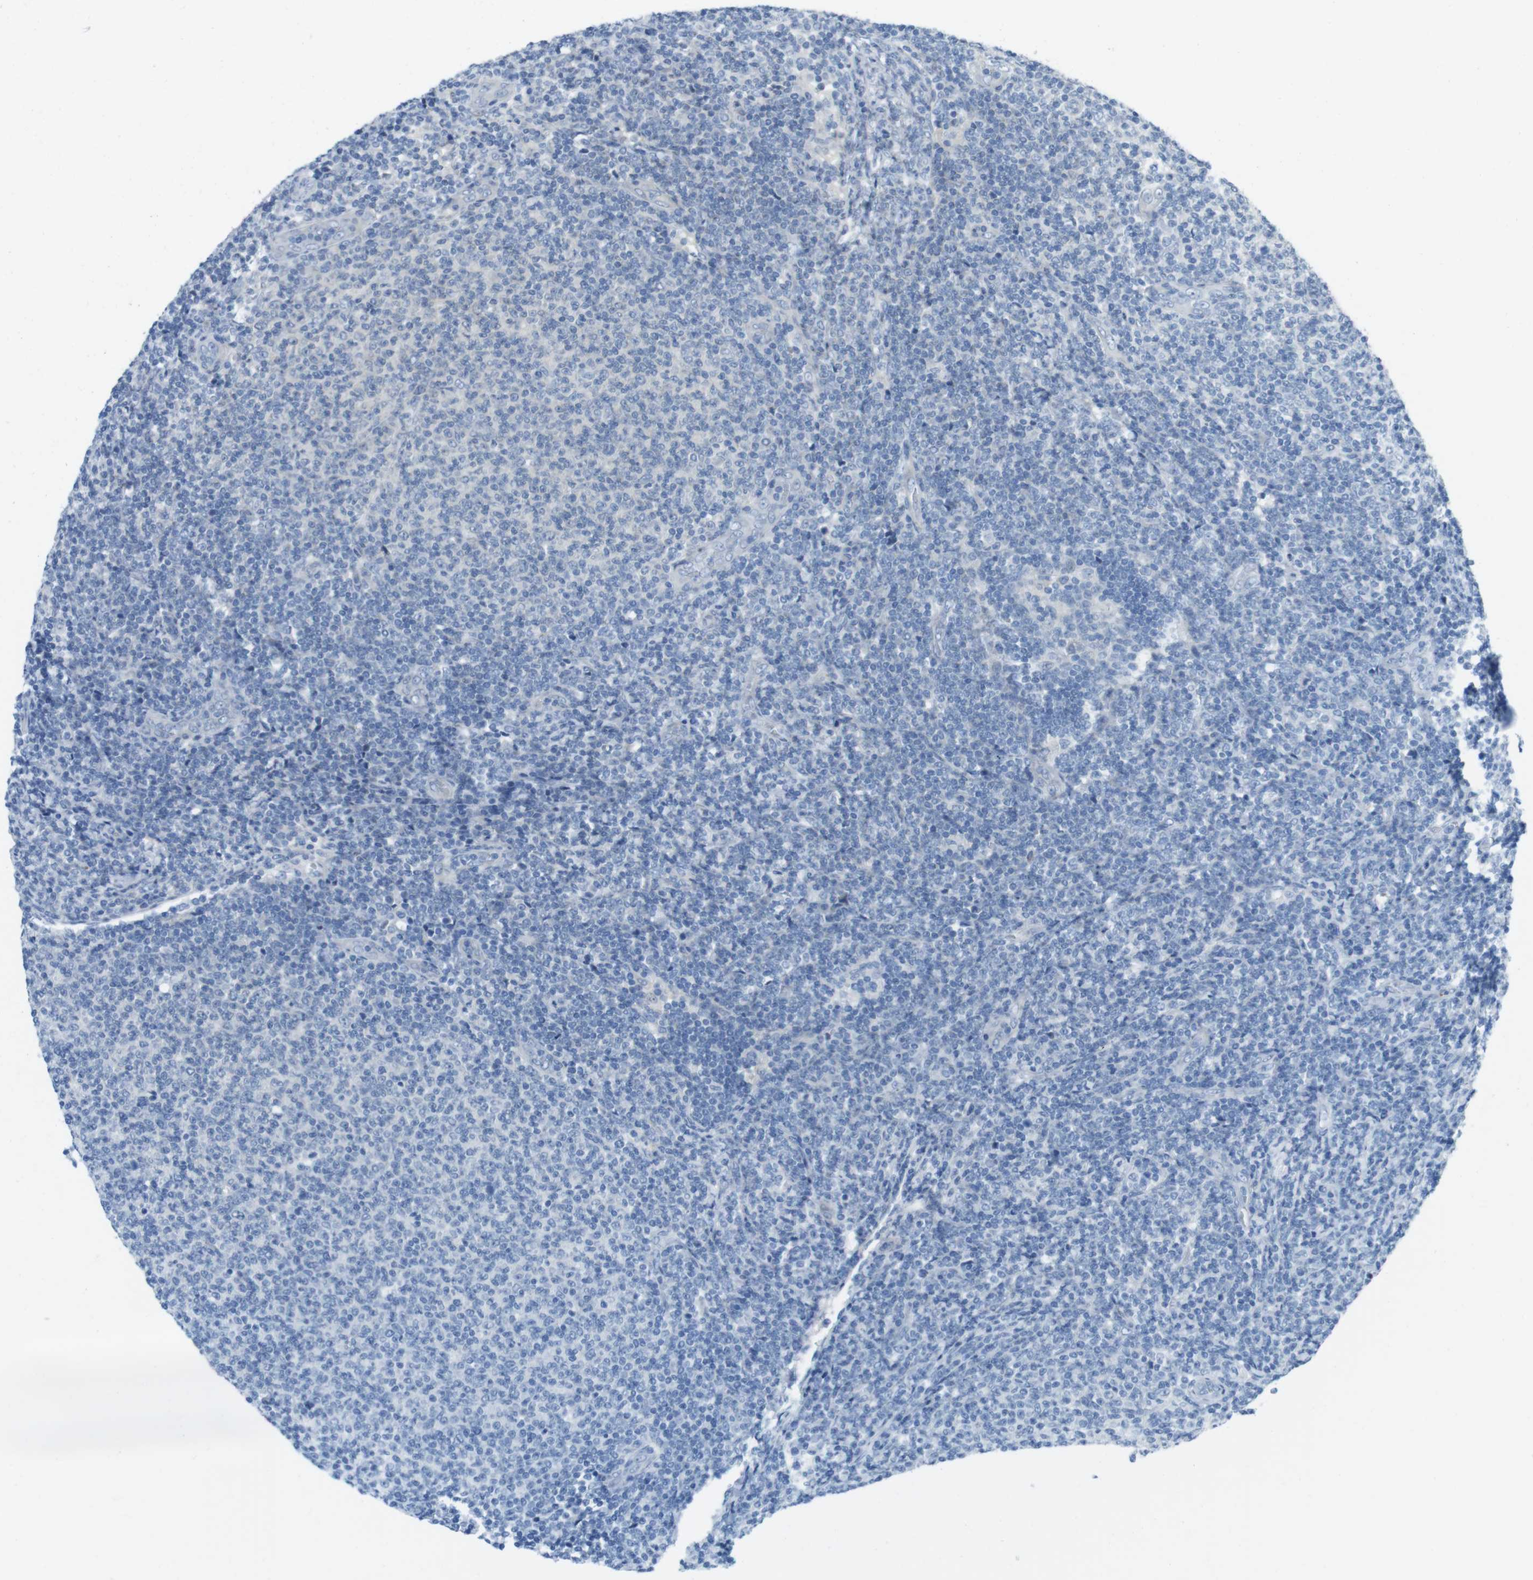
{"staining": {"intensity": "negative", "quantity": "none", "location": "none"}, "tissue": "lymphoma", "cell_type": "Tumor cells", "image_type": "cancer", "snomed": [{"axis": "morphology", "description": "Malignant lymphoma, non-Hodgkin's type, Low grade"}, {"axis": "topography", "description": "Lymph node"}], "caption": "Tumor cells show no significant staining in malignant lymphoma, non-Hodgkin's type (low-grade).", "gene": "CASP2", "patient": {"sex": "male", "age": 66}}